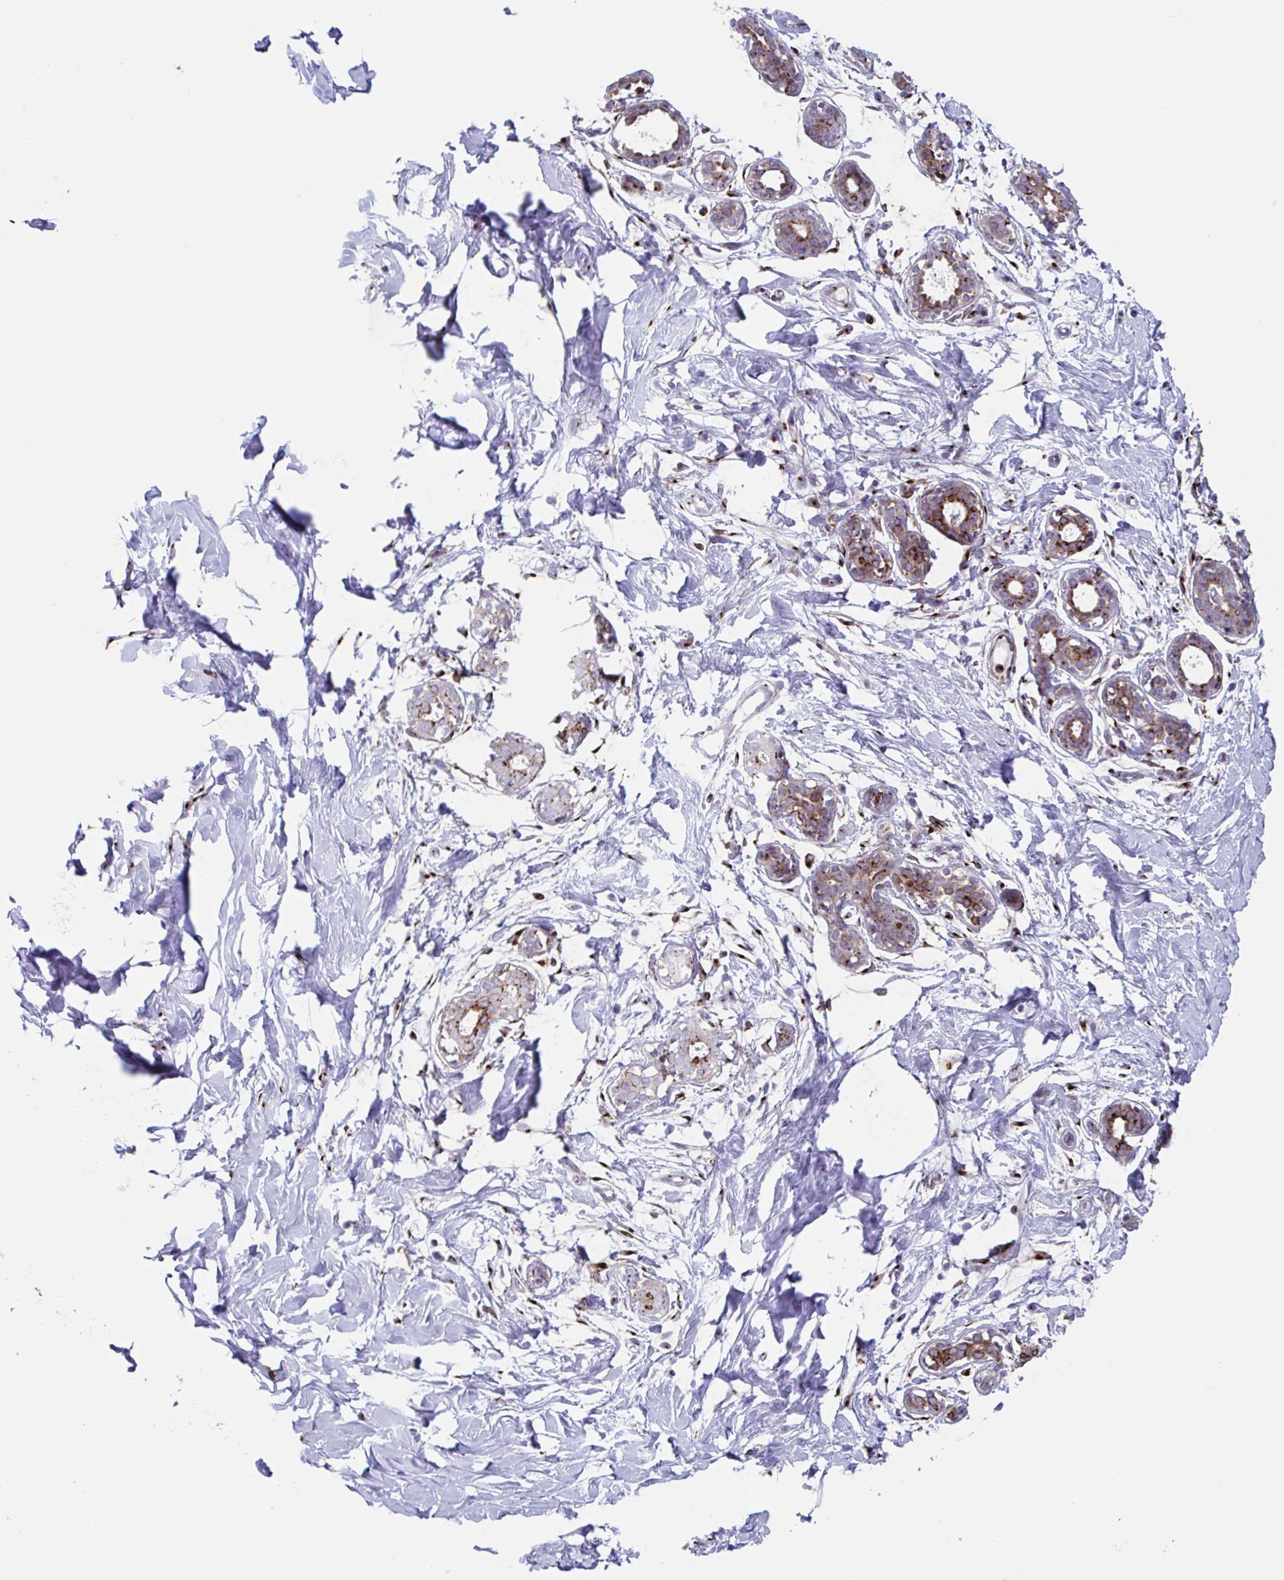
{"staining": {"intensity": "moderate", "quantity": "<25%", "location": "cytoplasmic/membranous"}, "tissue": "breast", "cell_type": "Adipocytes", "image_type": "normal", "snomed": [{"axis": "morphology", "description": "Normal tissue, NOS"}, {"axis": "topography", "description": "Breast"}], "caption": "Human breast stained with a brown dye exhibits moderate cytoplasmic/membranous positive expression in about <25% of adipocytes.", "gene": "RFK", "patient": {"sex": "female", "age": 27}}